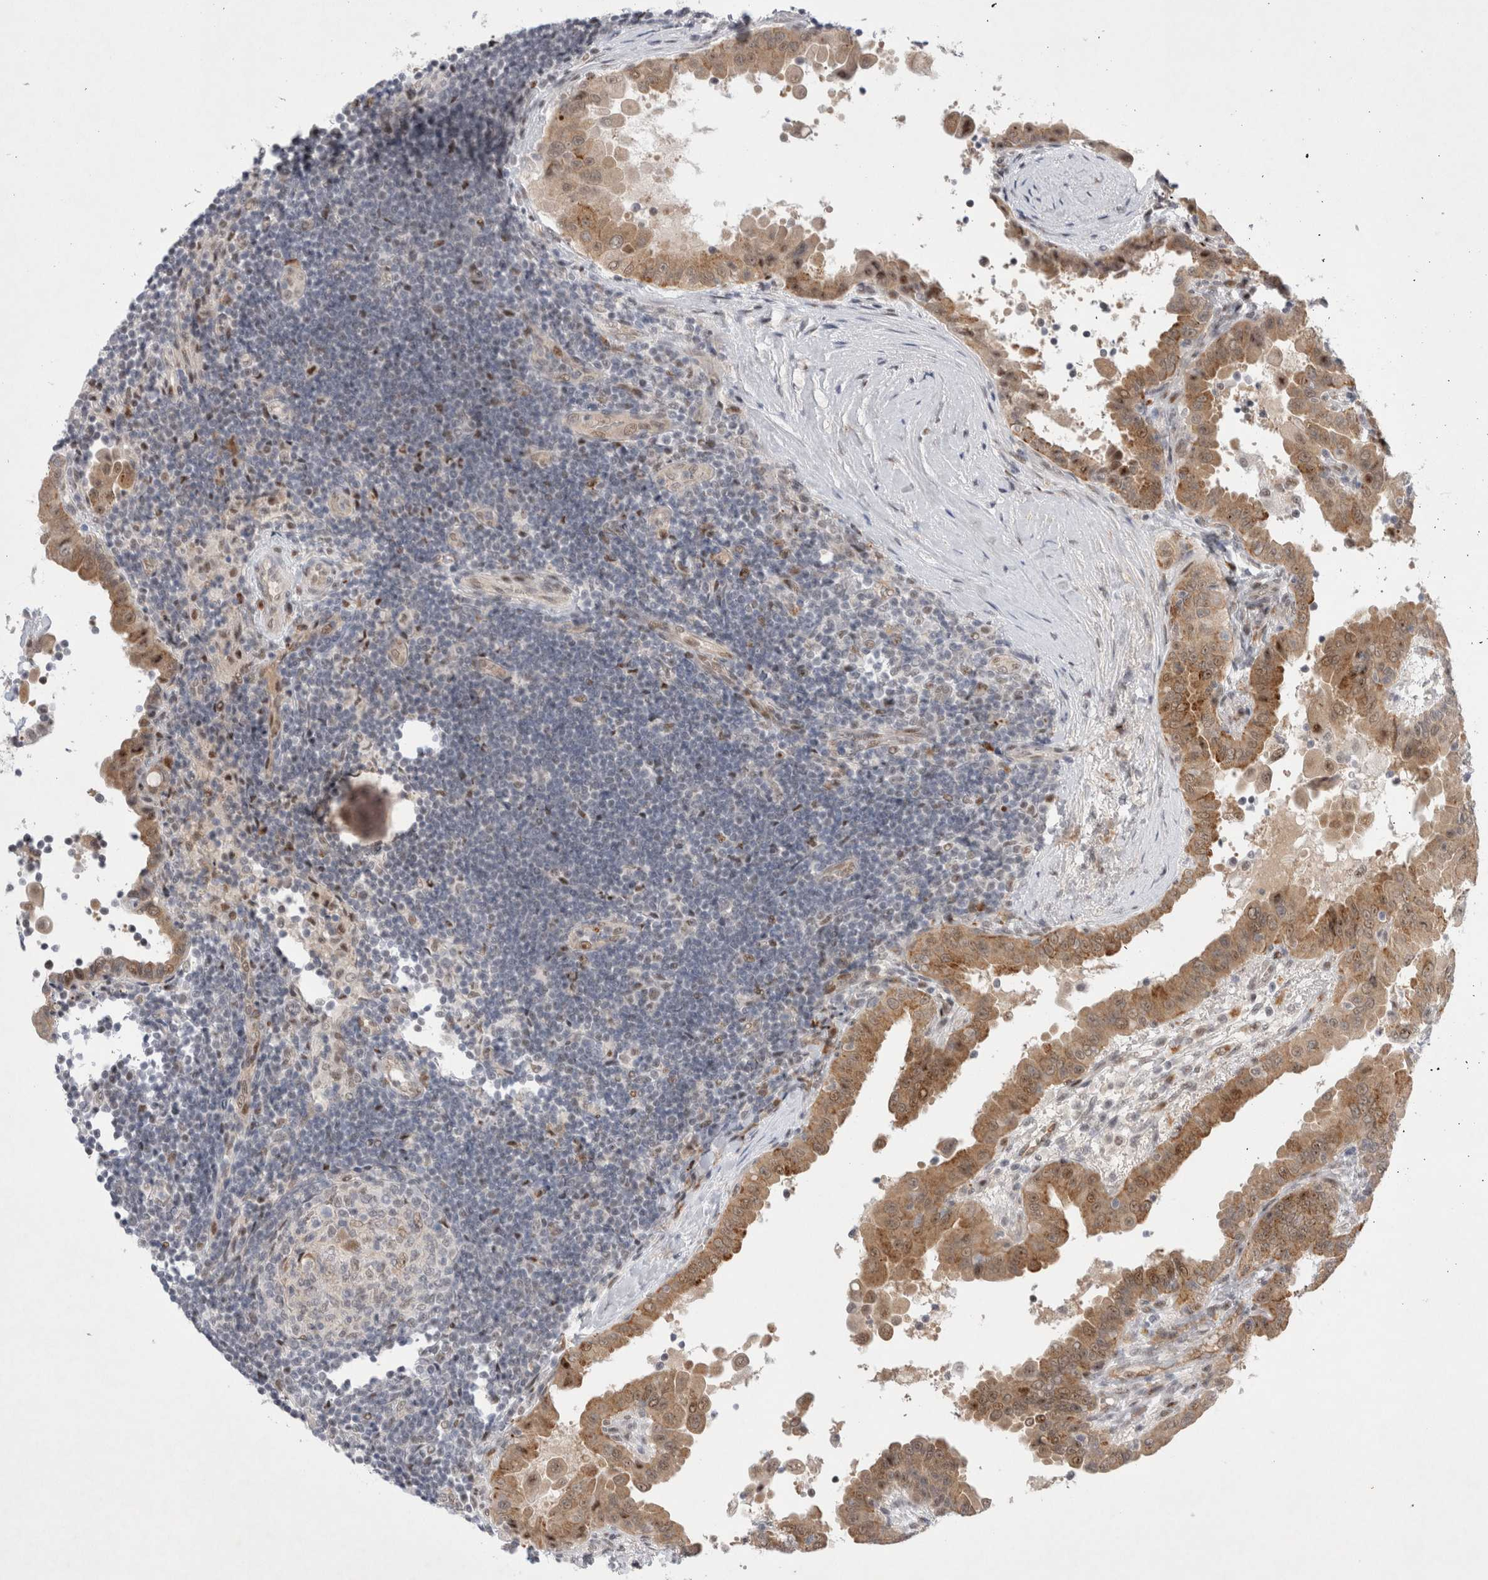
{"staining": {"intensity": "moderate", "quantity": ">75%", "location": "cytoplasmic/membranous"}, "tissue": "thyroid cancer", "cell_type": "Tumor cells", "image_type": "cancer", "snomed": [{"axis": "morphology", "description": "Papillary adenocarcinoma, NOS"}, {"axis": "topography", "description": "Thyroid gland"}], "caption": "Immunohistochemical staining of thyroid cancer (papillary adenocarcinoma) shows medium levels of moderate cytoplasmic/membranous expression in approximately >75% of tumor cells.", "gene": "WIPF2", "patient": {"sex": "male", "age": 33}}